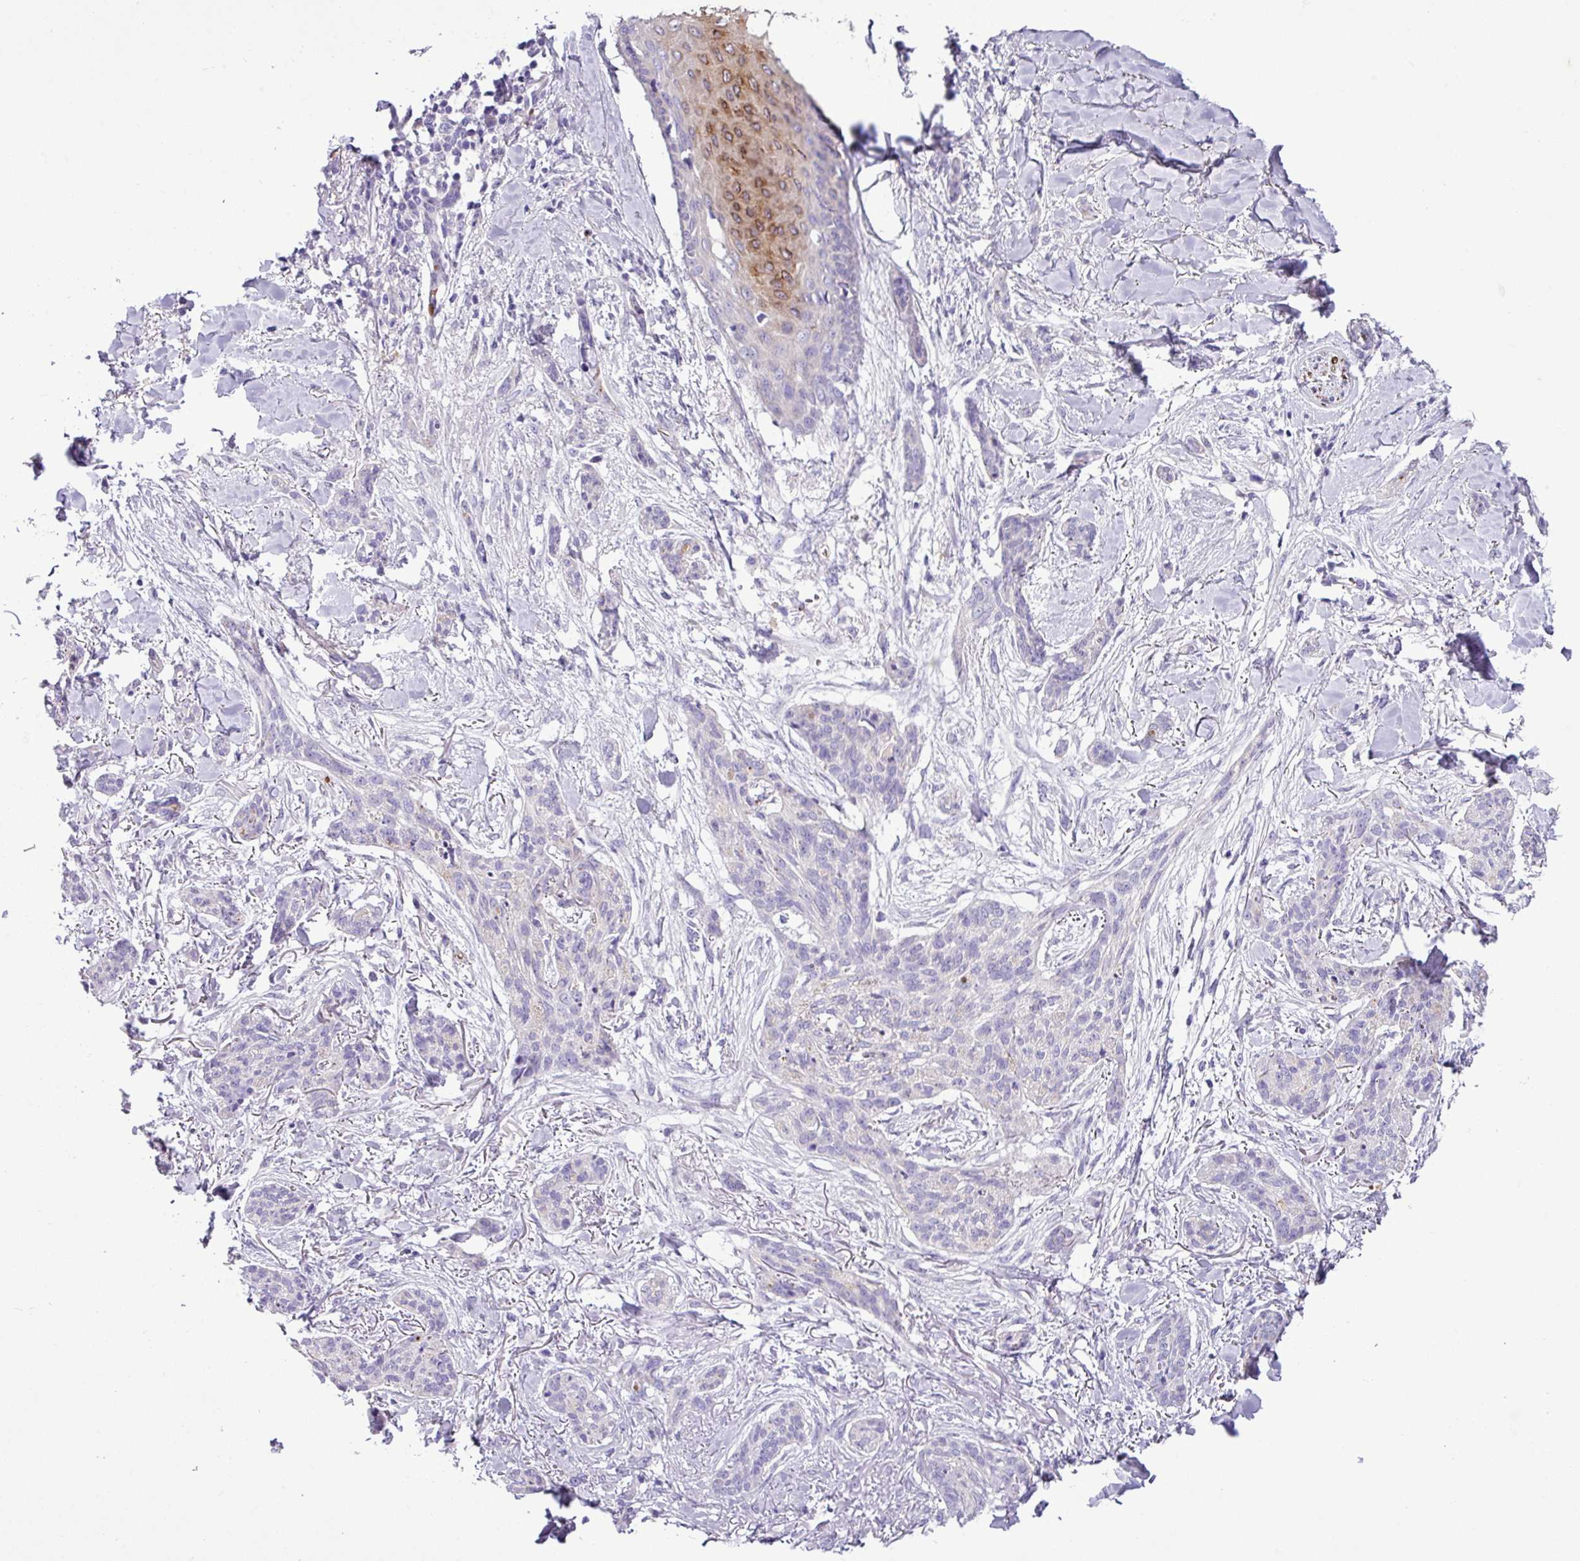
{"staining": {"intensity": "negative", "quantity": "none", "location": "none"}, "tissue": "skin cancer", "cell_type": "Tumor cells", "image_type": "cancer", "snomed": [{"axis": "morphology", "description": "Basal cell carcinoma"}, {"axis": "topography", "description": "Skin"}], "caption": "Tumor cells are negative for brown protein staining in skin cancer. Nuclei are stained in blue.", "gene": "MGAT4B", "patient": {"sex": "male", "age": 52}}